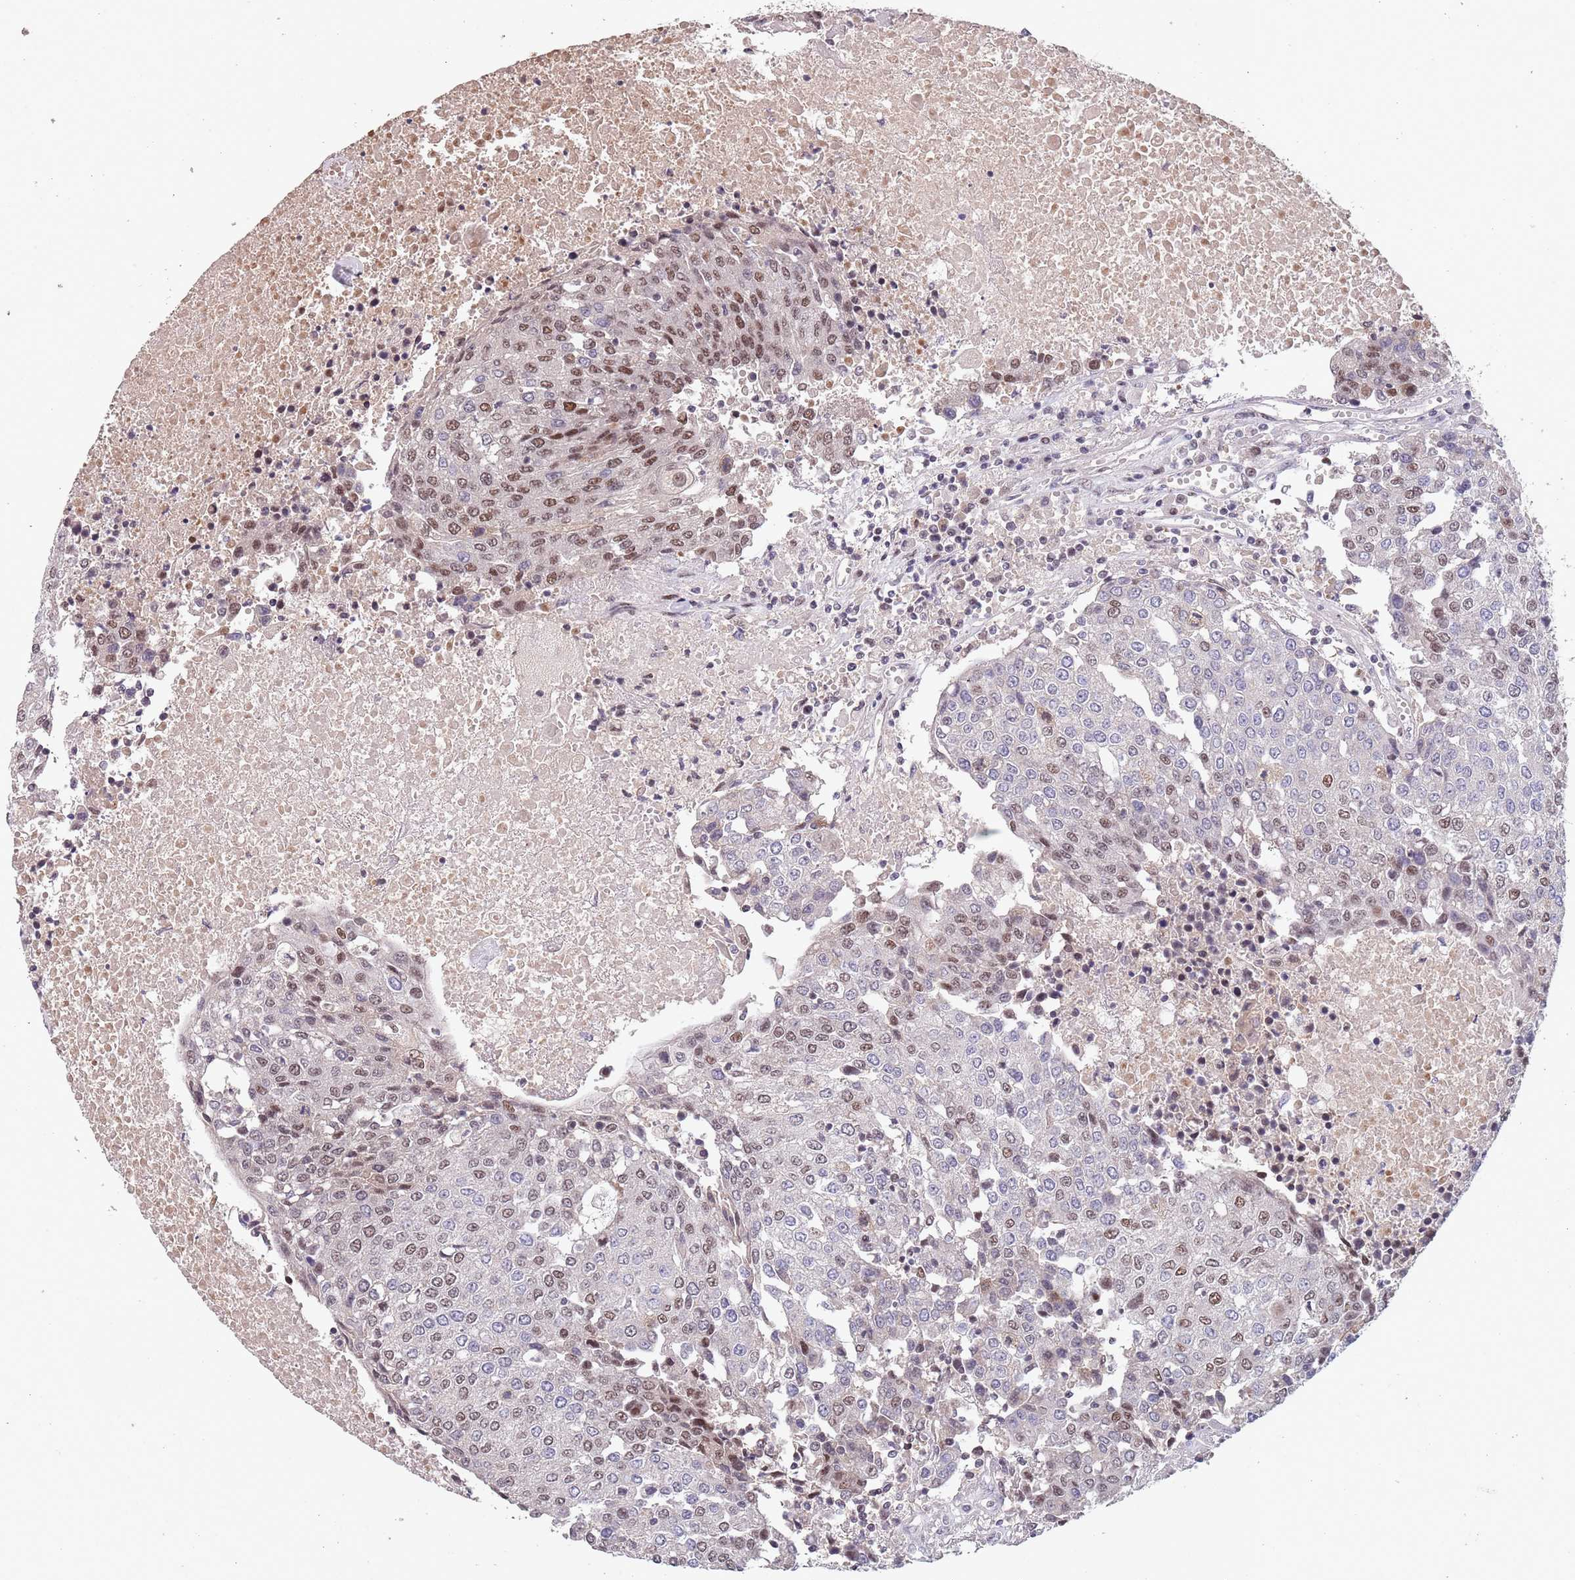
{"staining": {"intensity": "moderate", "quantity": ">75%", "location": "nuclear"}, "tissue": "urothelial cancer", "cell_type": "Tumor cells", "image_type": "cancer", "snomed": [{"axis": "morphology", "description": "Urothelial carcinoma, High grade"}, {"axis": "topography", "description": "Urinary bladder"}], "caption": "Immunohistochemical staining of human urothelial cancer reveals medium levels of moderate nuclear protein positivity in approximately >75% of tumor cells.", "gene": "CIZ1", "patient": {"sex": "female", "age": 85}}